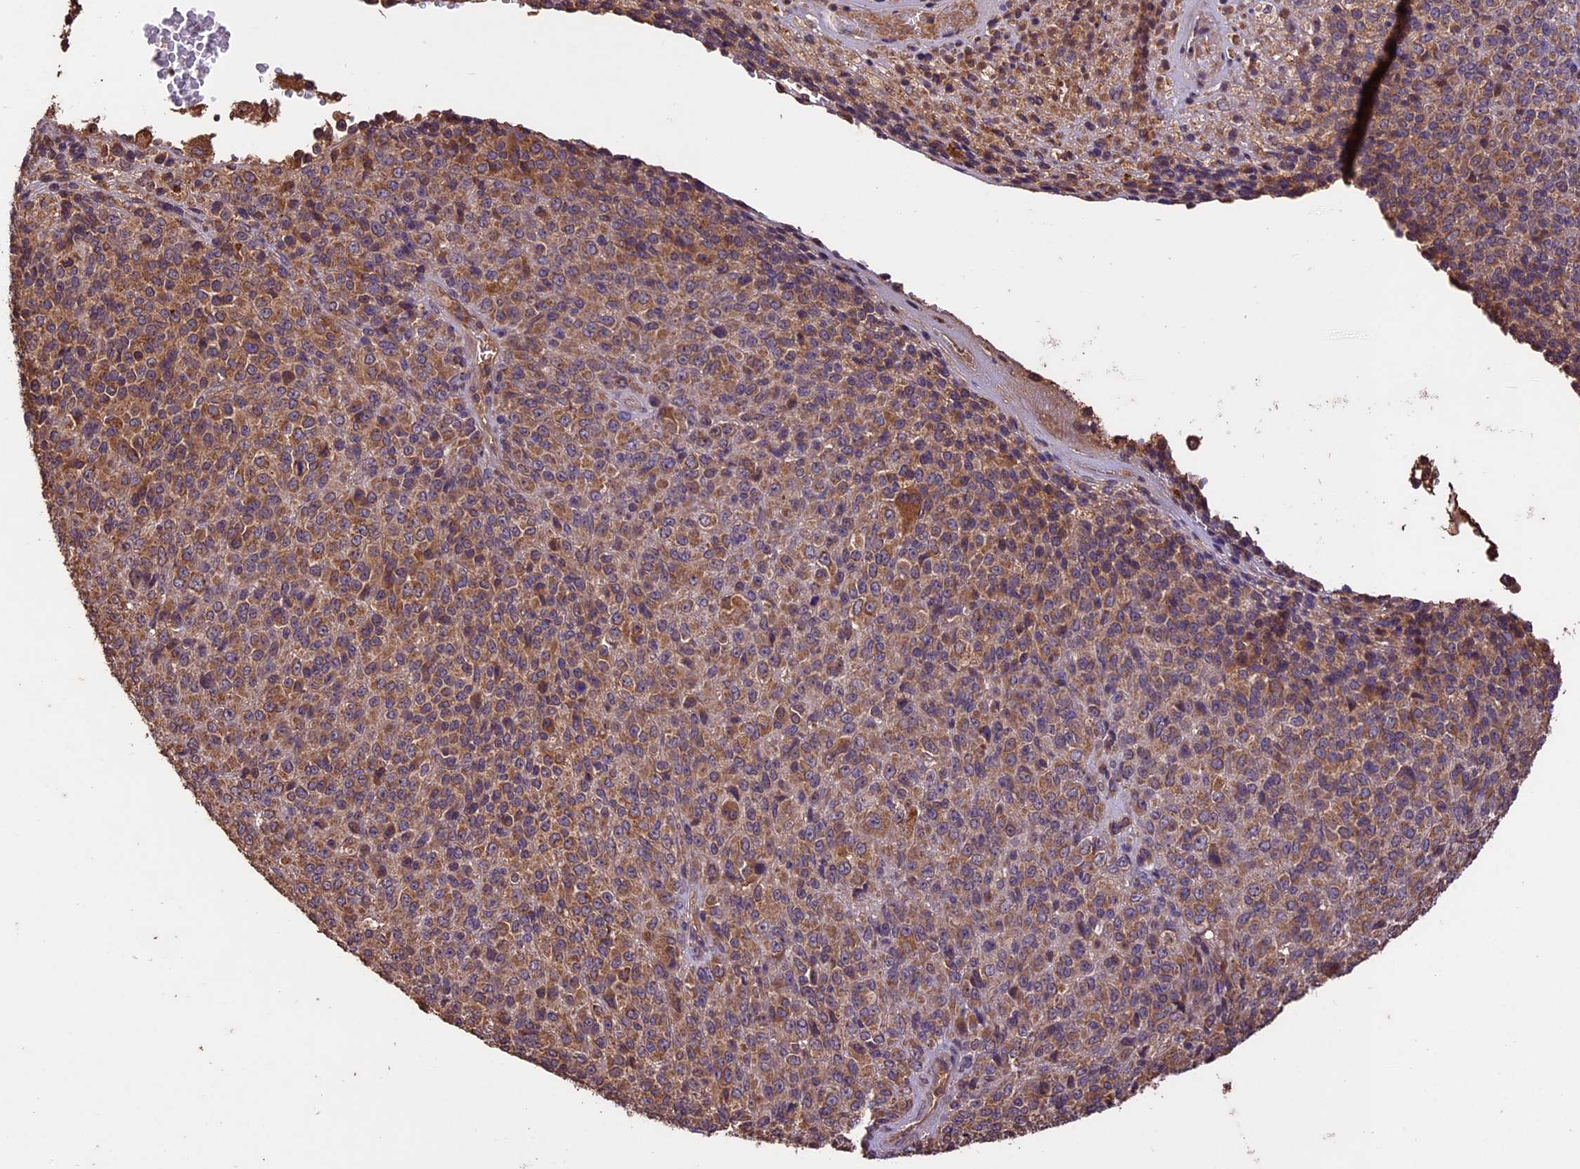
{"staining": {"intensity": "moderate", "quantity": ">75%", "location": "cytoplasmic/membranous"}, "tissue": "melanoma", "cell_type": "Tumor cells", "image_type": "cancer", "snomed": [{"axis": "morphology", "description": "Malignant melanoma, Metastatic site"}, {"axis": "topography", "description": "Brain"}], "caption": "Approximately >75% of tumor cells in malignant melanoma (metastatic site) display moderate cytoplasmic/membranous protein staining as visualized by brown immunohistochemical staining.", "gene": "CRLF1", "patient": {"sex": "female", "age": 56}}